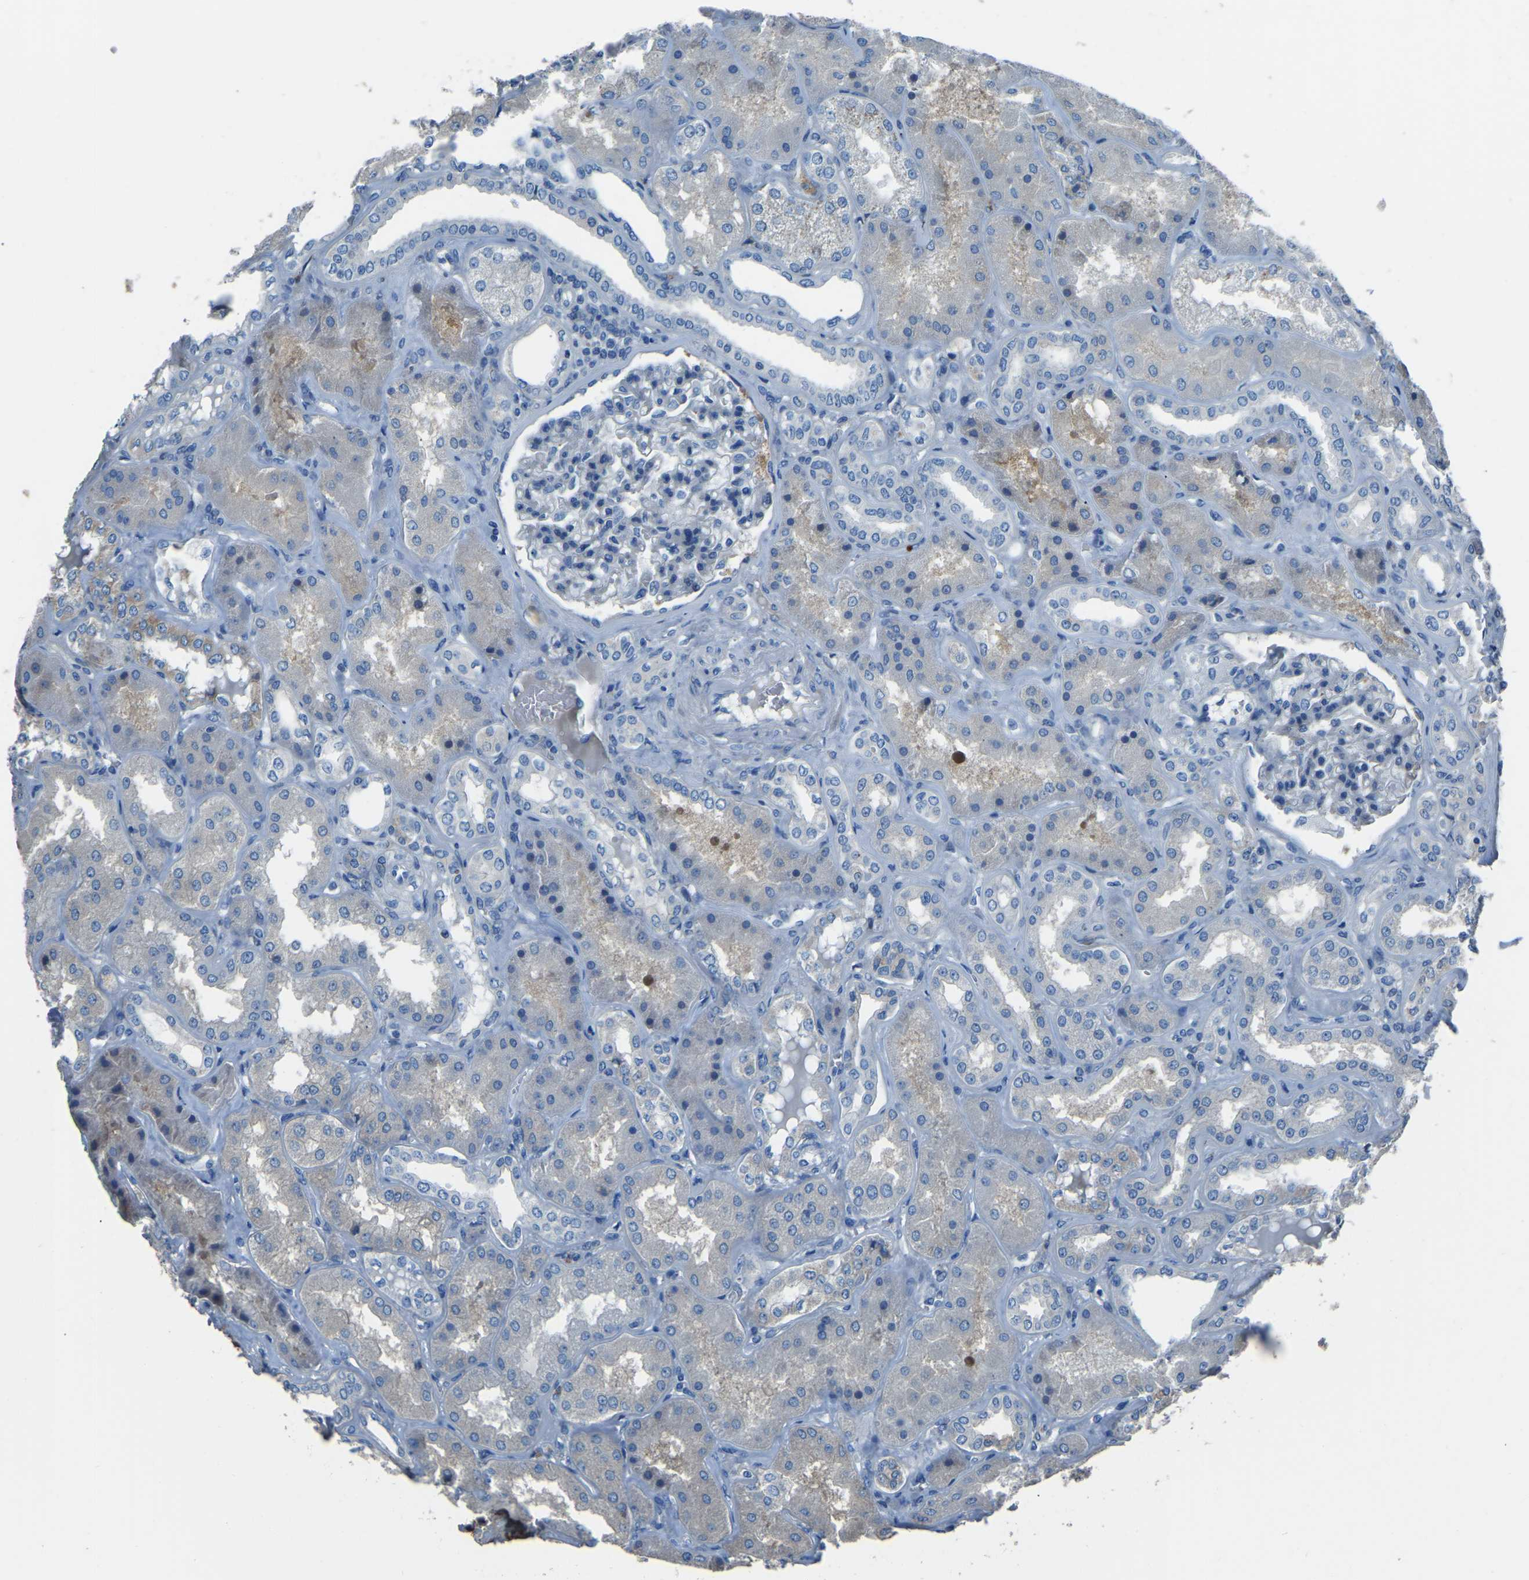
{"staining": {"intensity": "negative", "quantity": "none", "location": "none"}, "tissue": "kidney", "cell_type": "Cells in glomeruli", "image_type": "normal", "snomed": [{"axis": "morphology", "description": "Normal tissue, NOS"}, {"axis": "topography", "description": "Kidney"}], "caption": "DAB (3,3'-diaminobenzidine) immunohistochemical staining of unremarkable human kidney exhibits no significant positivity in cells in glomeruli.", "gene": "COL3A1", "patient": {"sex": "female", "age": 56}}